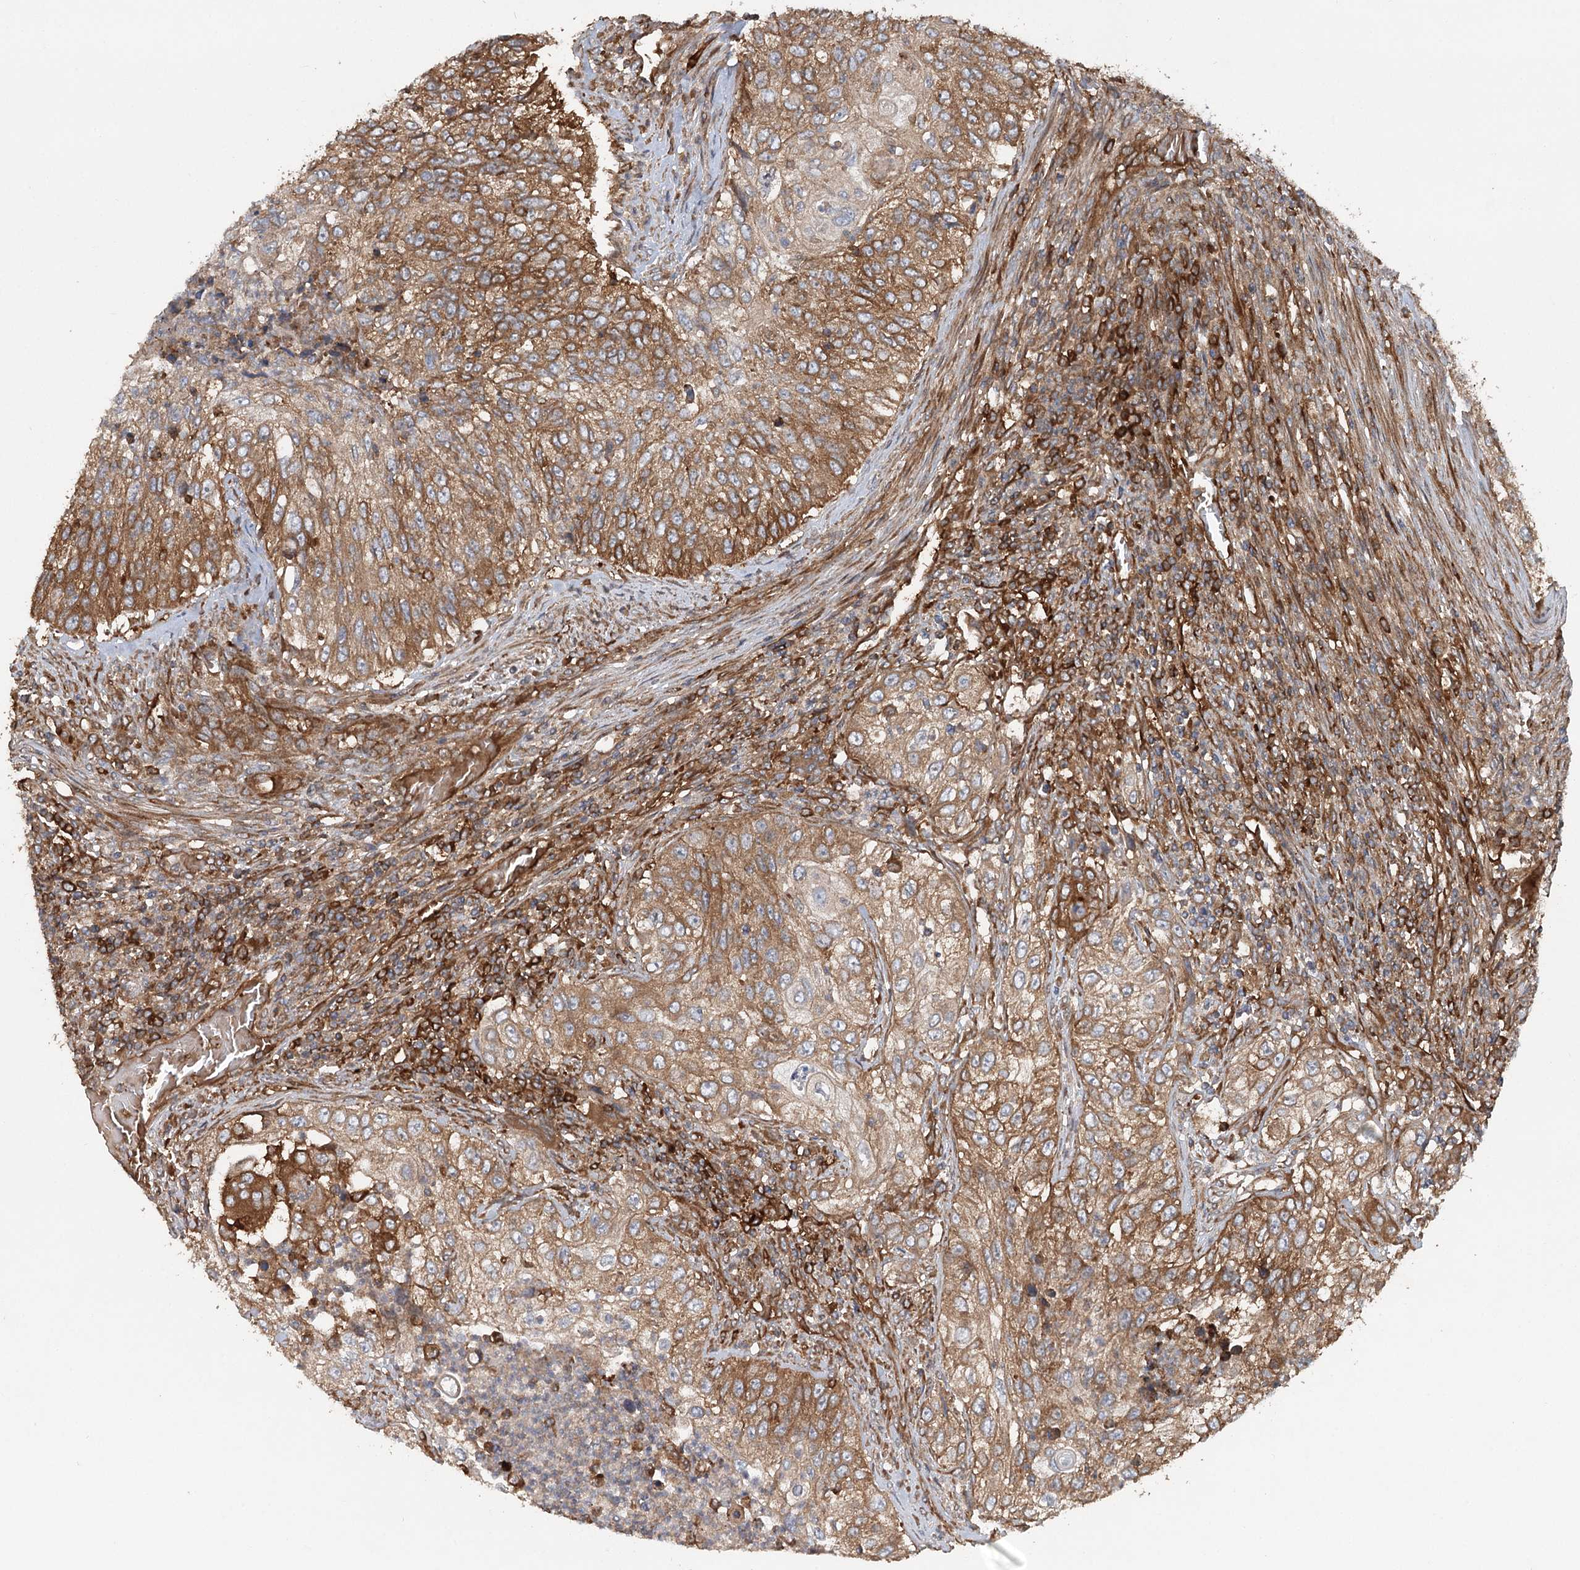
{"staining": {"intensity": "moderate", "quantity": ">75%", "location": "cytoplasmic/membranous"}, "tissue": "urothelial cancer", "cell_type": "Tumor cells", "image_type": "cancer", "snomed": [{"axis": "morphology", "description": "Urothelial carcinoma, High grade"}, {"axis": "topography", "description": "Urinary bladder"}], "caption": "Urothelial carcinoma (high-grade) stained with DAB (3,3'-diaminobenzidine) immunohistochemistry (IHC) reveals medium levels of moderate cytoplasmic/membranous staining in about >75% of tumor cells.", "gene": "PAIP2", "patient": {"sex": "female", "age": 60}}